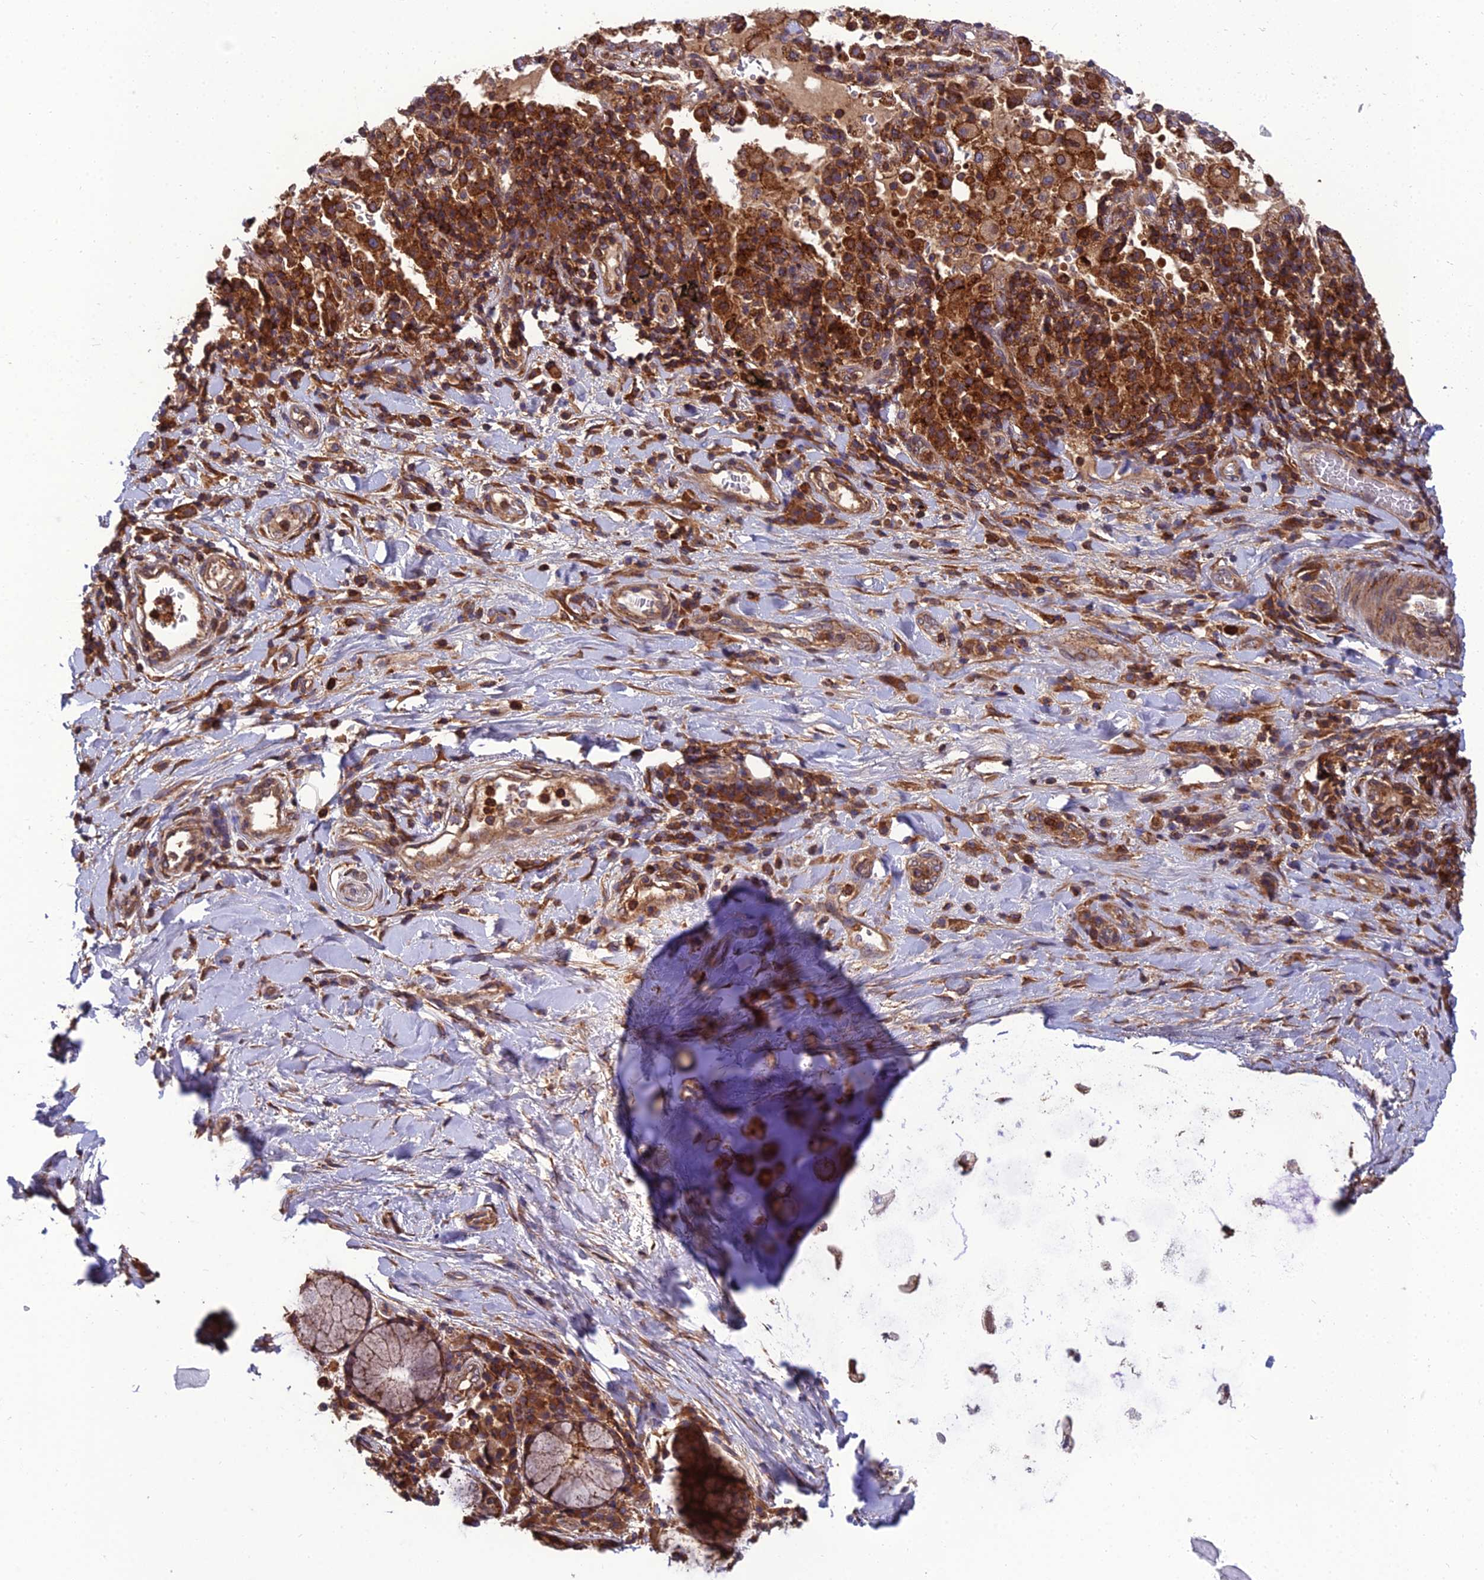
{"staining": {"intensity": "negative", "quantity": "none", "location": "none"}, "tissue": "adipose tissue", "cell_type": "Adipocytes", "image_type": "normal", "snomed": [{"axis": "morphology", "description": "Normal tissue, NOS"}, {"axis": "morphology", "description": "Squamous cell carcinoma, NOS"}, {"axis": "topography", "description": "Bronchus"}, {"axis": "topography", "description": "Lung"}], "caption": "Photomicrograph shows no significant protein expression in adipocytes of unremarkable adipose tissue.", "gene": "UMAD1", "patient": {"sex": "male", "age": 64}}